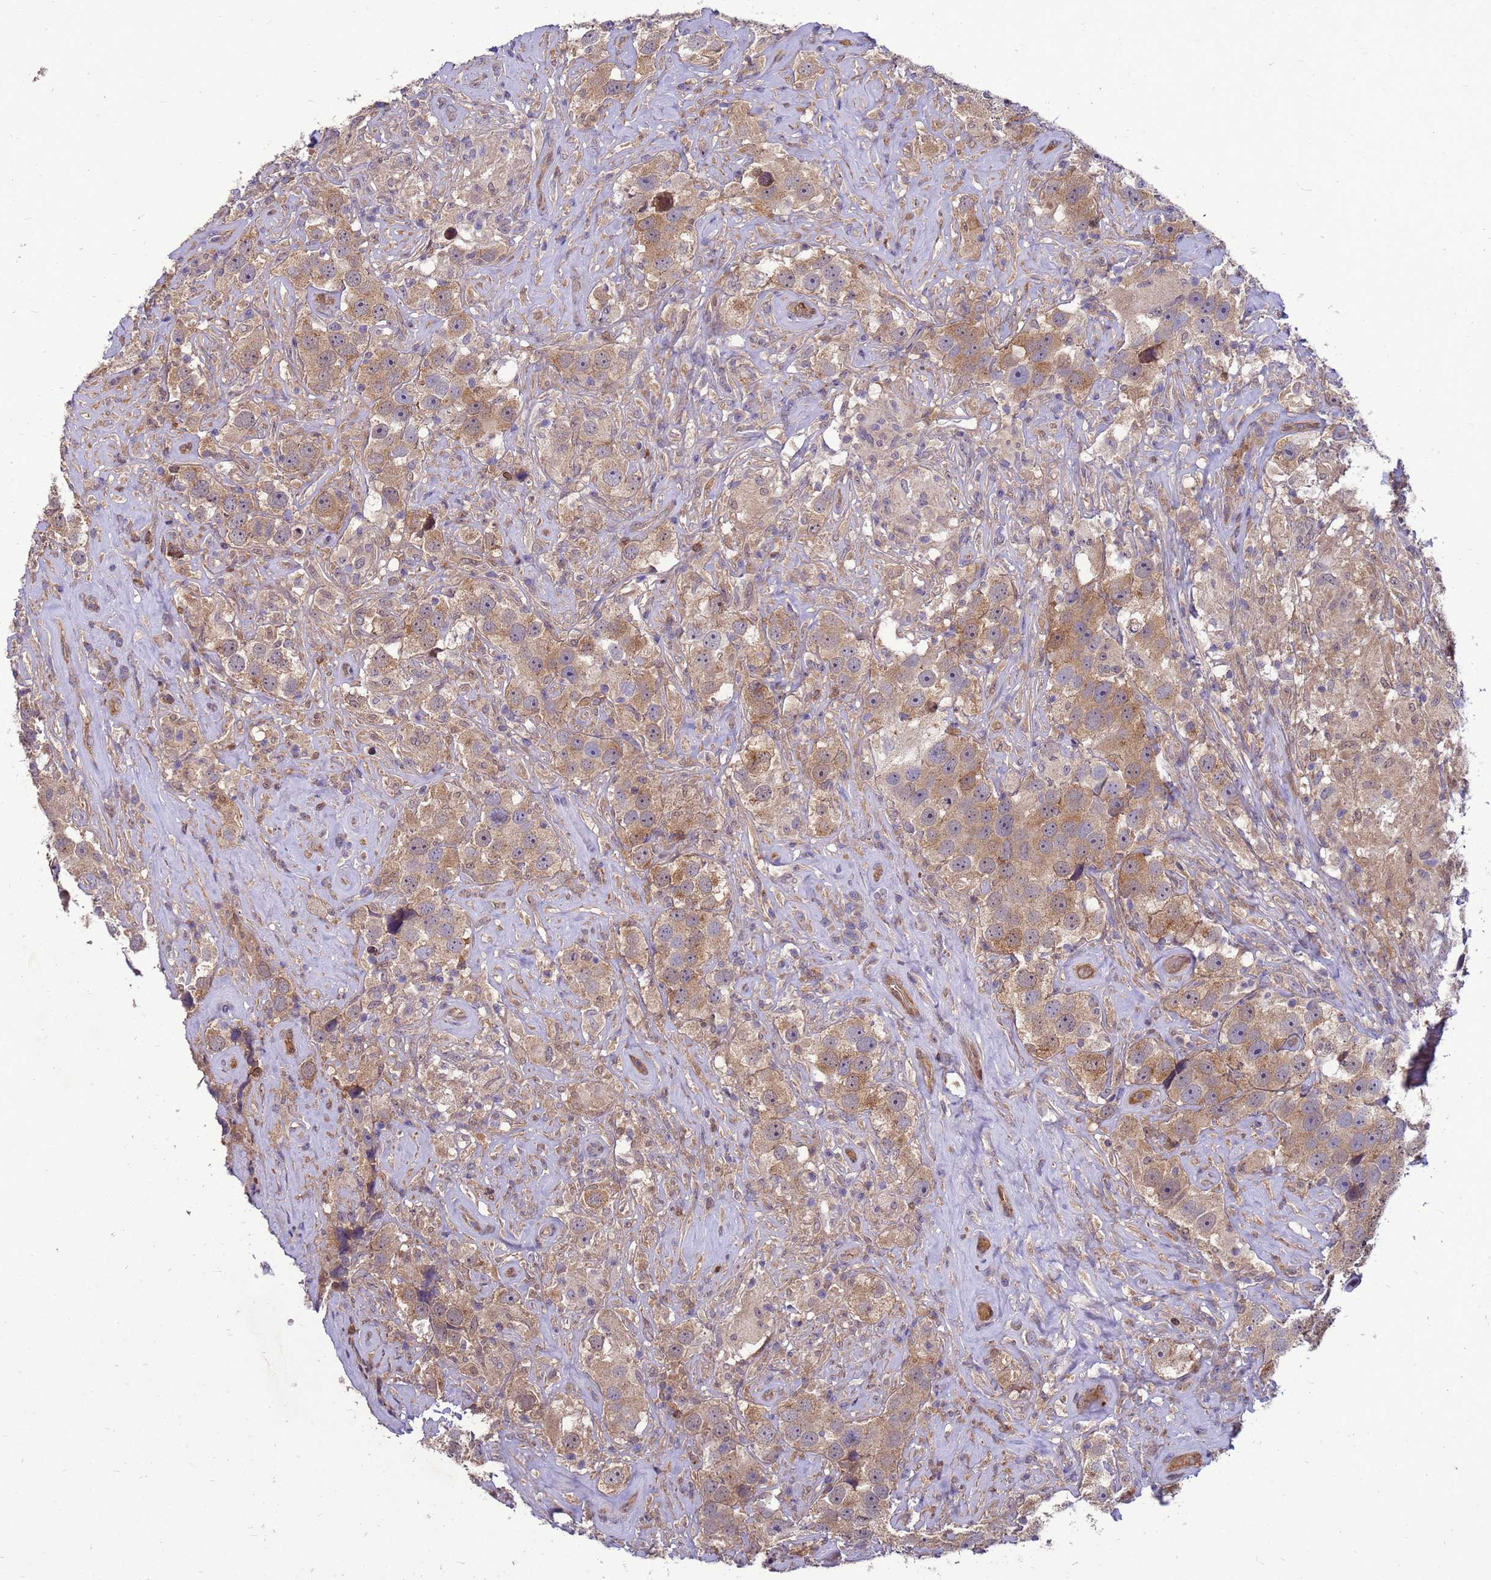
{"staining": {"intensity": "moderate", "quantity": ">75%", "location": "cytoplasmic/membranous"}, "tissue": "testis cancer", "cell_type": "Tumor cells", "image_type": "cancer", "snomed": [{"axis": "morphology", "description": "Seminoma, NOS"}, {"axis": "topography", "description": "Testis"}], "caption": "Immunohistochemistry histopathology image of neoplastic tissue: human testis cancer stained using IHC reveals medium levels of moderate protein expression localized specifically in the cytoplasmic/membranous of tumor cells, appearing as a cytoplasmic/membranous brown color.", "gene": "EIF4EBP3", "patient": {"sex": "male", "age": 49}}